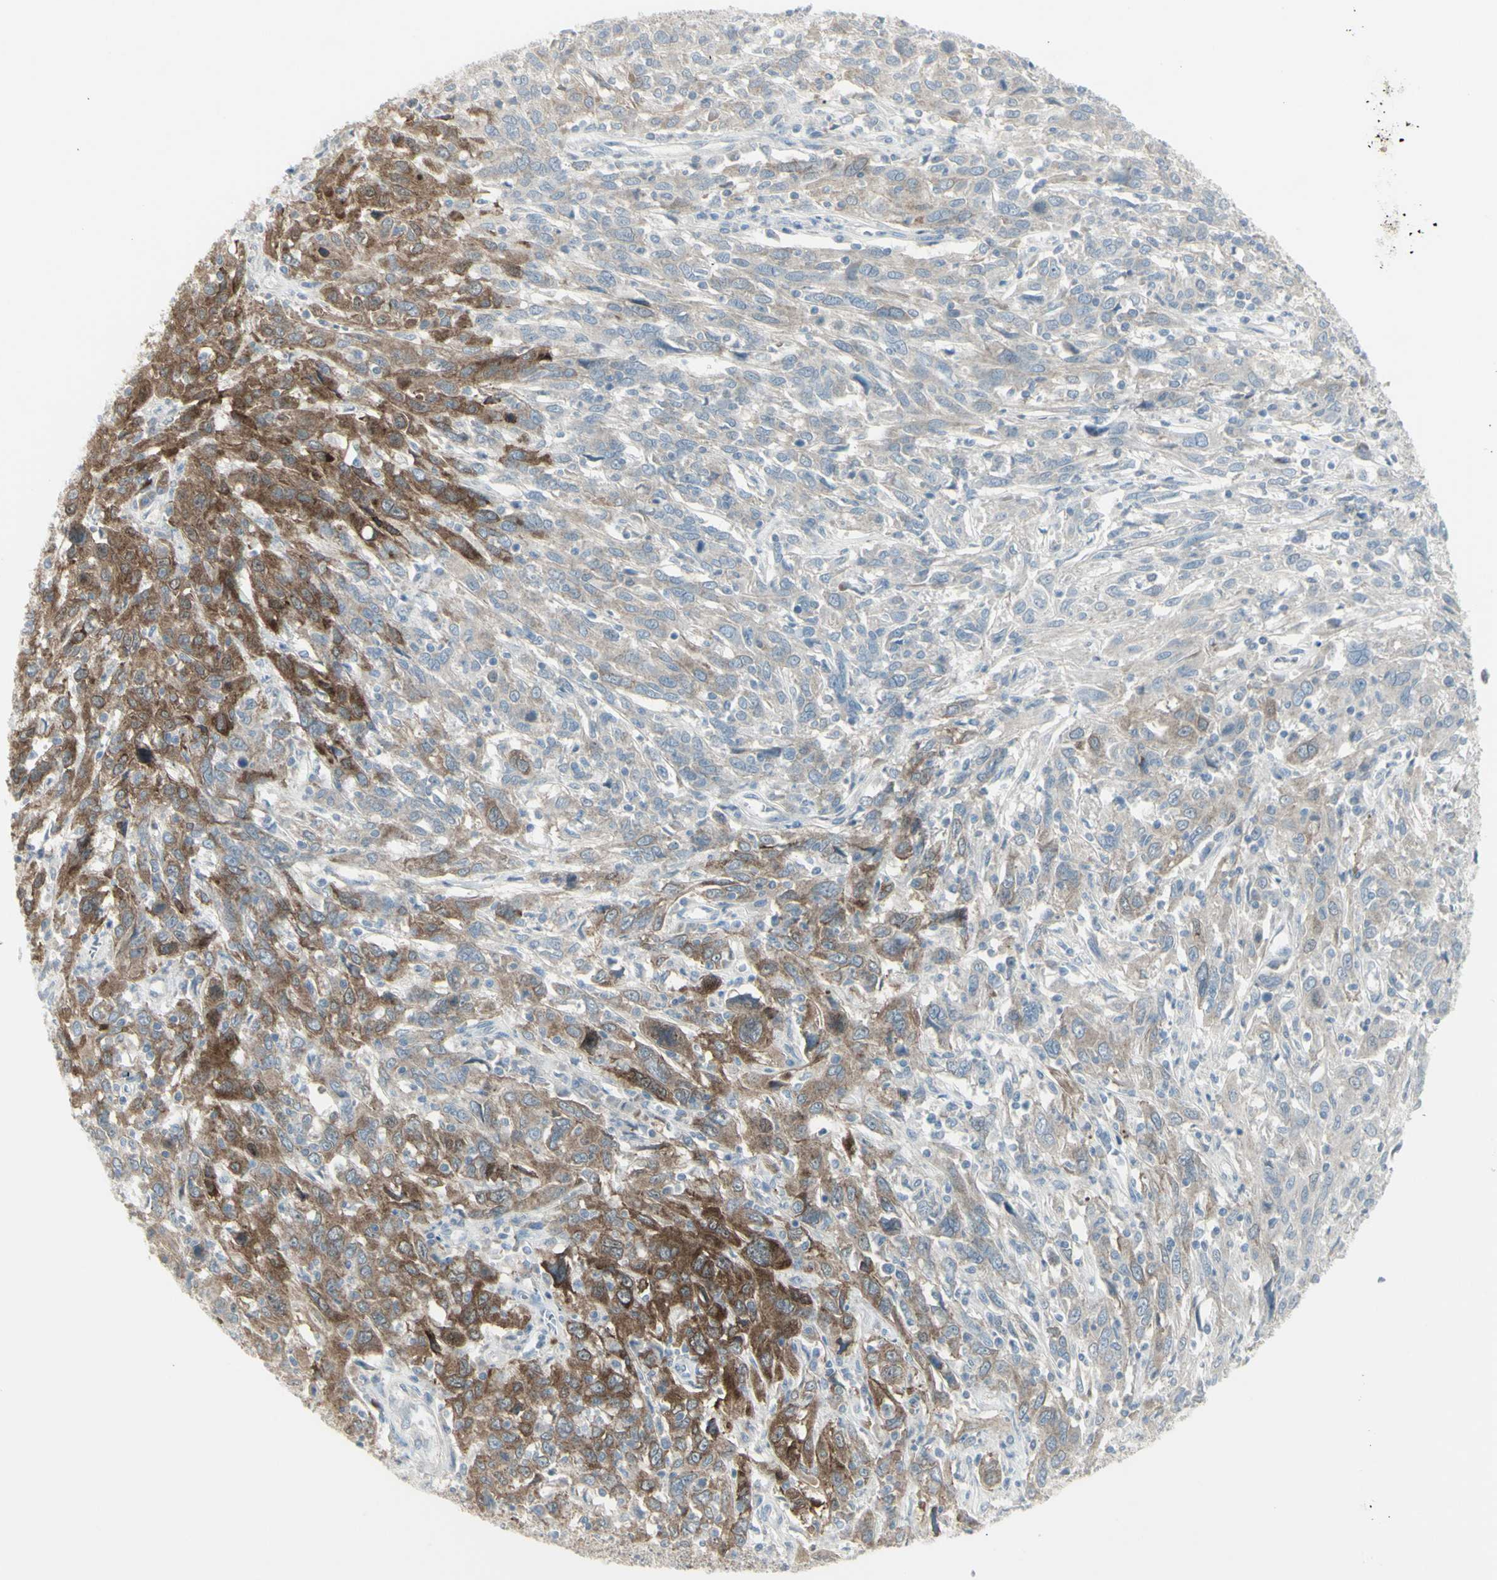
{"staining": {"intensity": "moderate", "quantity": ">75%", "location": "cytoplasmic/membranous"}, "tissue": "cervical cancer", "cell_type": "Tumor cells", "image_type": "cancer", "snomed": [{"axis": "morphology", "description": "Squamous cell carcinoma, NOS"}, {"axis": "topography", "description": "Cervix"}], "caption": "Cervical cancer stained with a brown dye exhibits moderate cytoplasmic/membranous positive expression in approximately >75% of tumor cells.", "gene": "SH3GL2", "patient": {"sex": "female", "age": 46}}